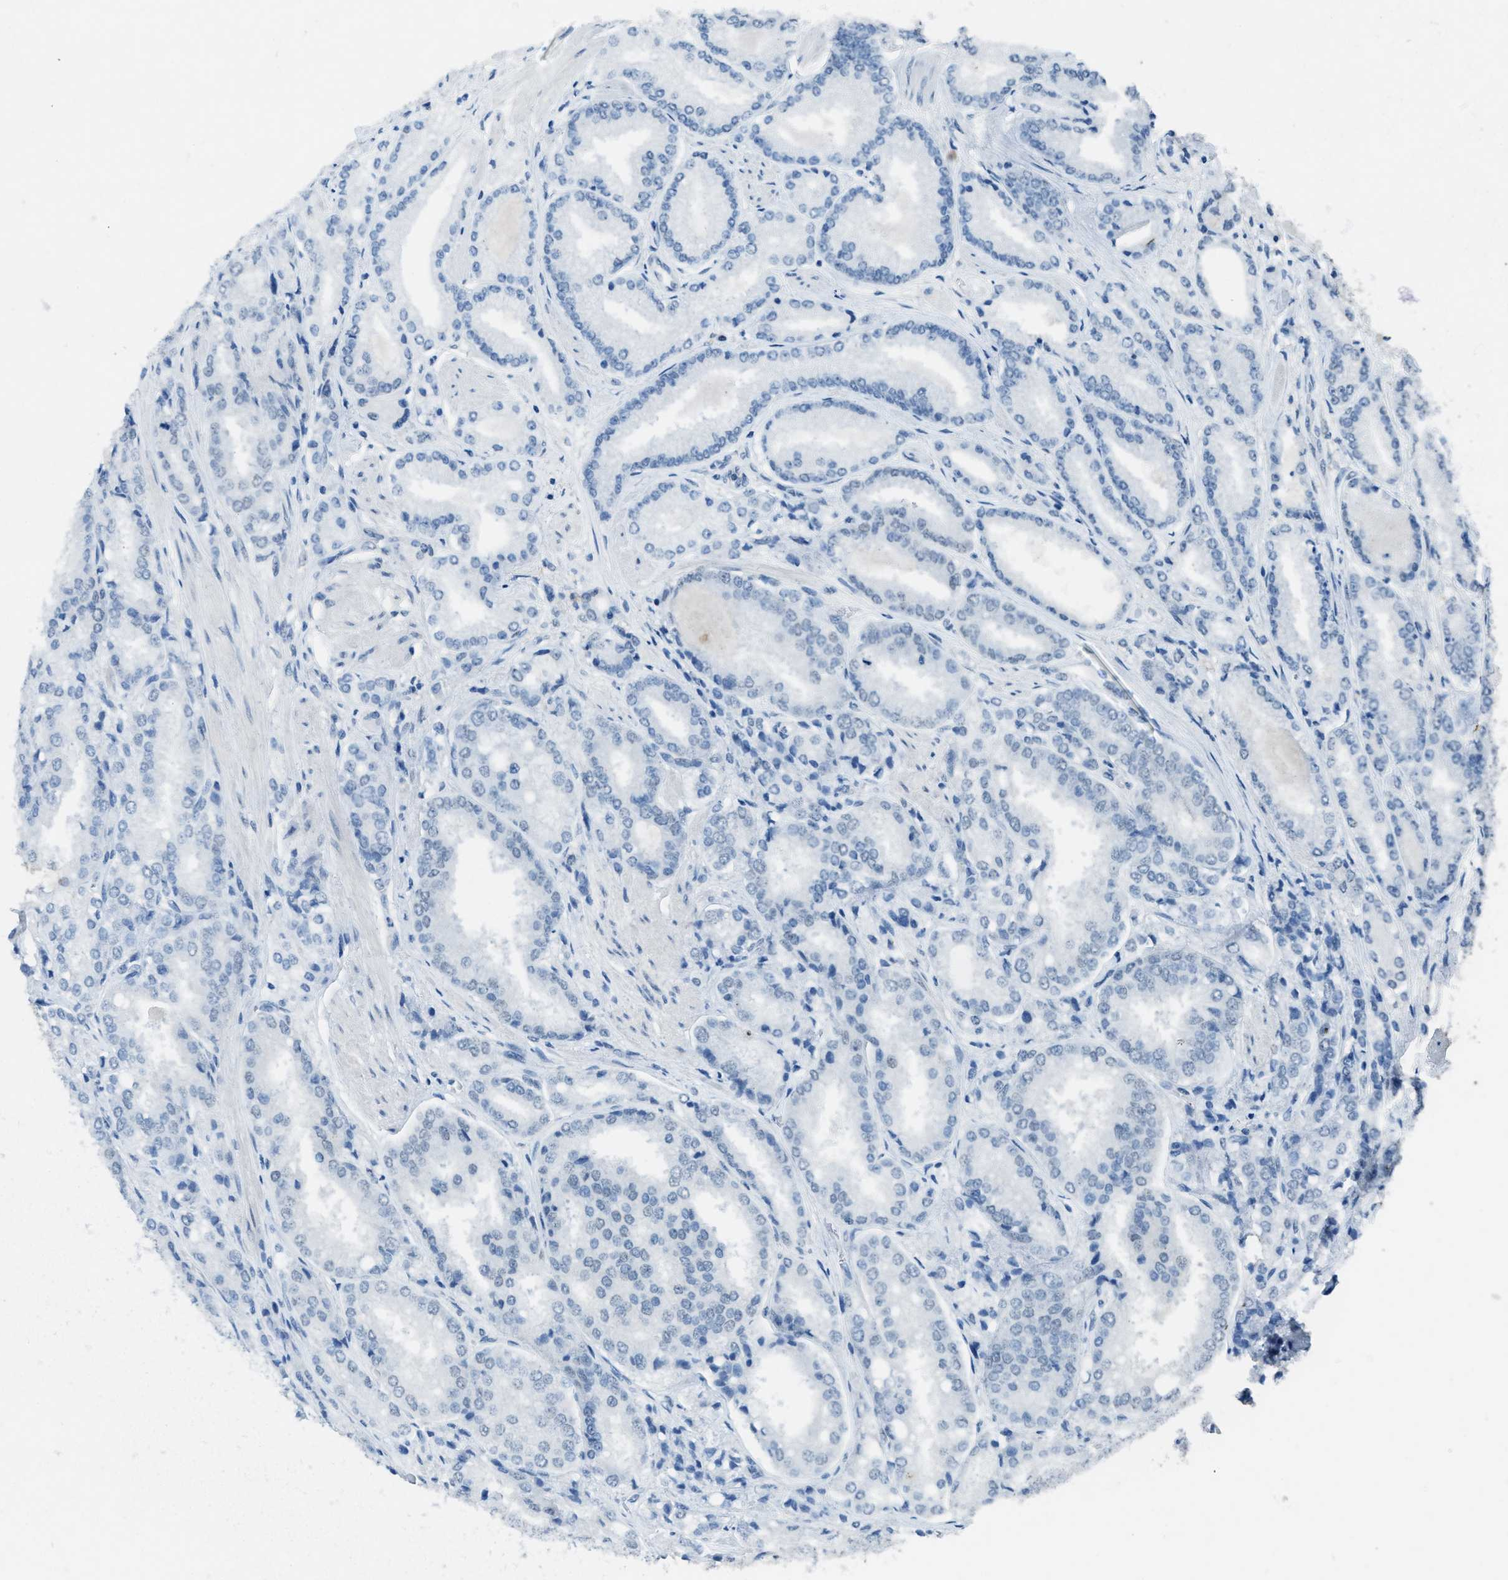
{"staining": {"intensity": "negative", "quantity": "none", "location": "none"}, "tissue": "prostate cancer", "cell_type": "Tumor cells", "image_type": "cancer", "snomed": [{"axis": "morphology", "description": "Adenocarcinoma, High grade"}, {"axis": "topography", "description": "Prostate"}], "caption": "Tumor cells show no significant protein positivity in prostate cancer (adenocarcinoma (high-grade)).", "gene": "TTC13", "patient": {"sex": "male", "age": 50}}